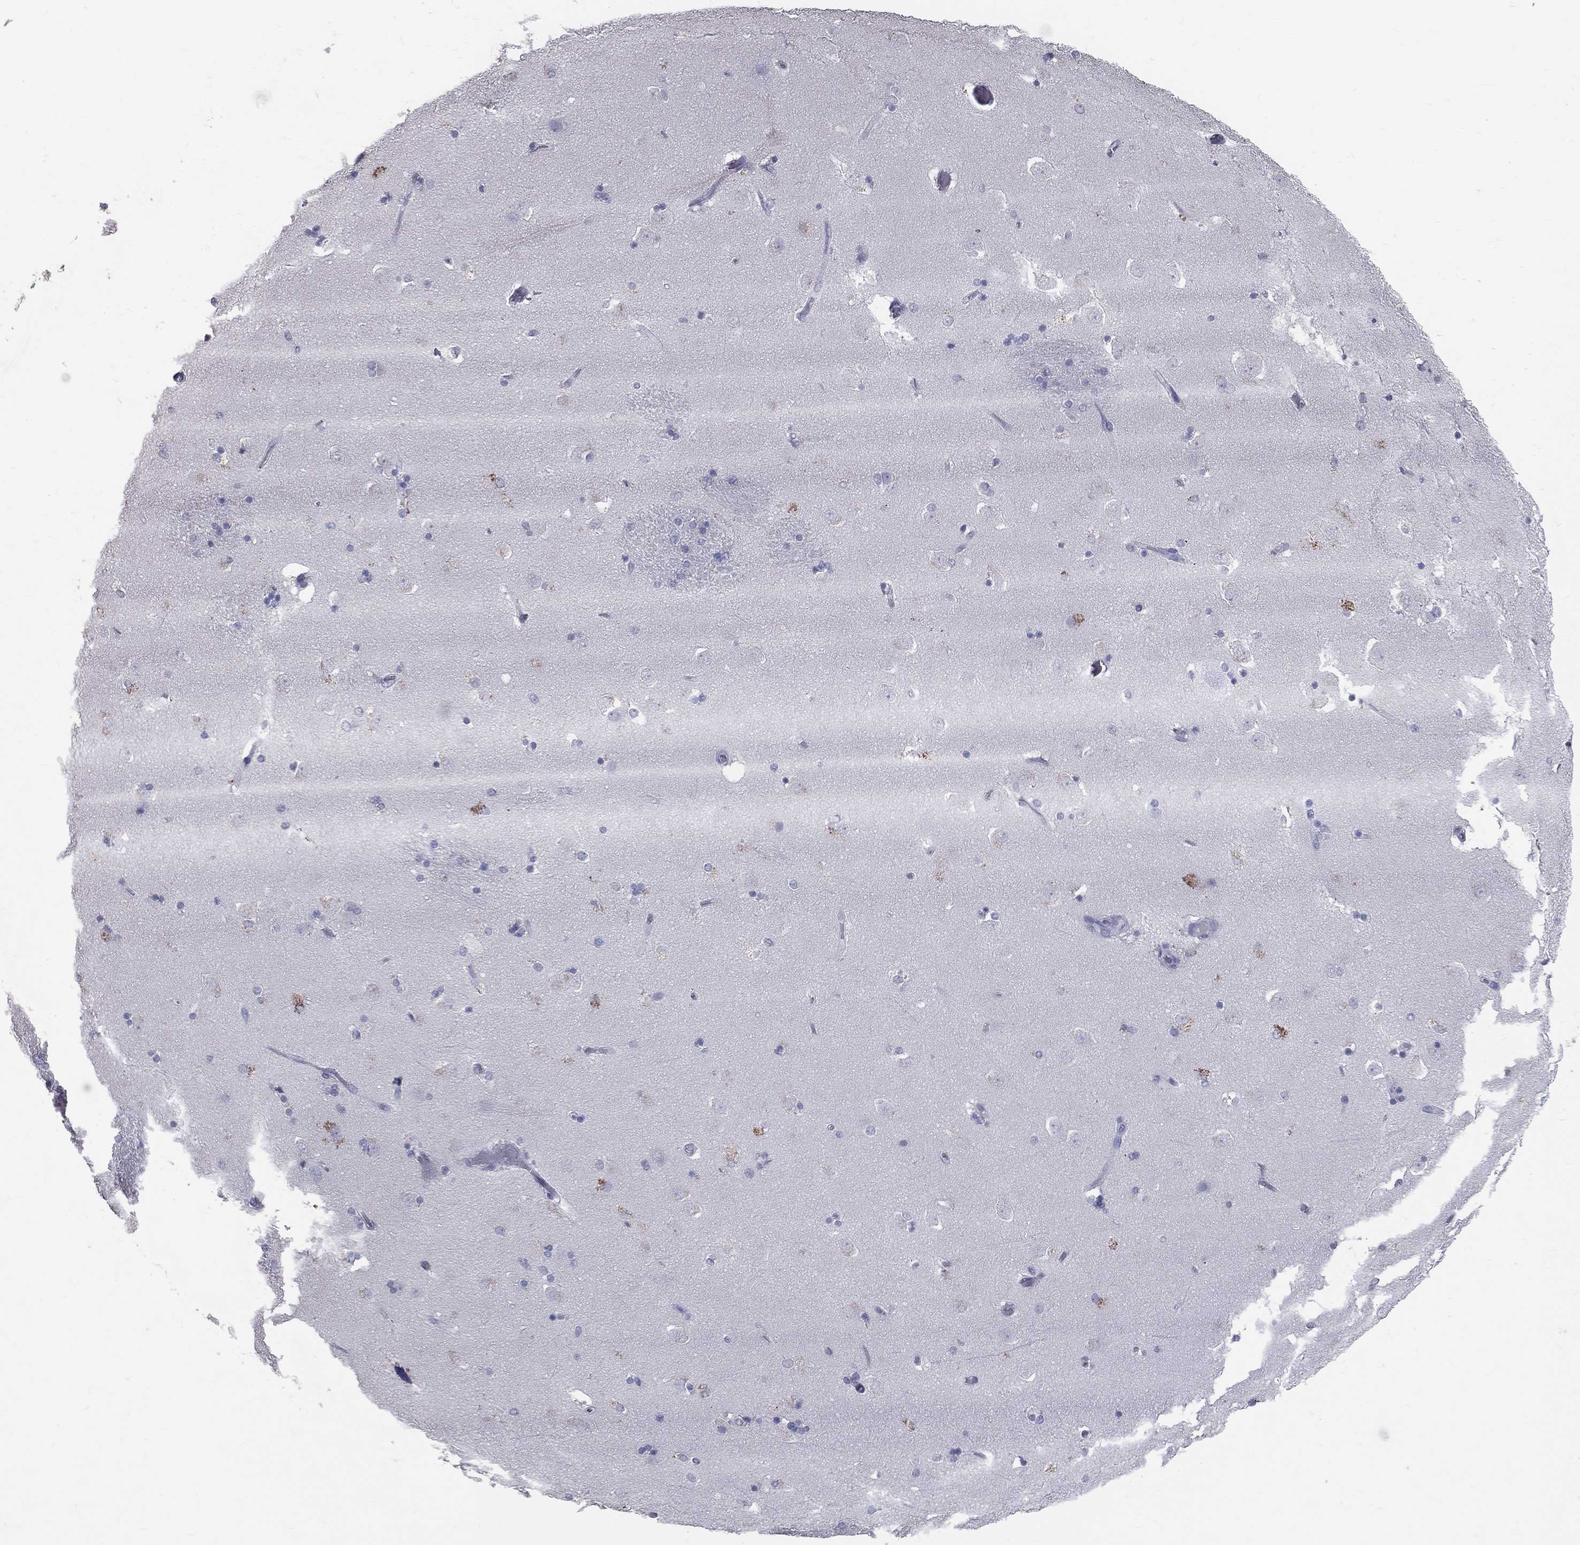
{"staining": {"intensity": "negative", "quantity": "none", "location": "none"}, "tissue": "caudate", "cell_type": "Glial cells", "image_type": "normal", "snomed": [{"axis": "morphology", "description": "Normal tissue, NOS"}, {"axis": "topography", "description": "Lateral ventricle wall"}], "caption": "Immunohistochemical staining of unremarkable caudate demonstrates no significant expression in glial cells. (DAB (3,3'-diaminobenzidine) immunohistochemistry (IHC) with hematoxylin counter stain).", "gene": "TFPI2", "patient": {"sex": "male", "age": 51}}